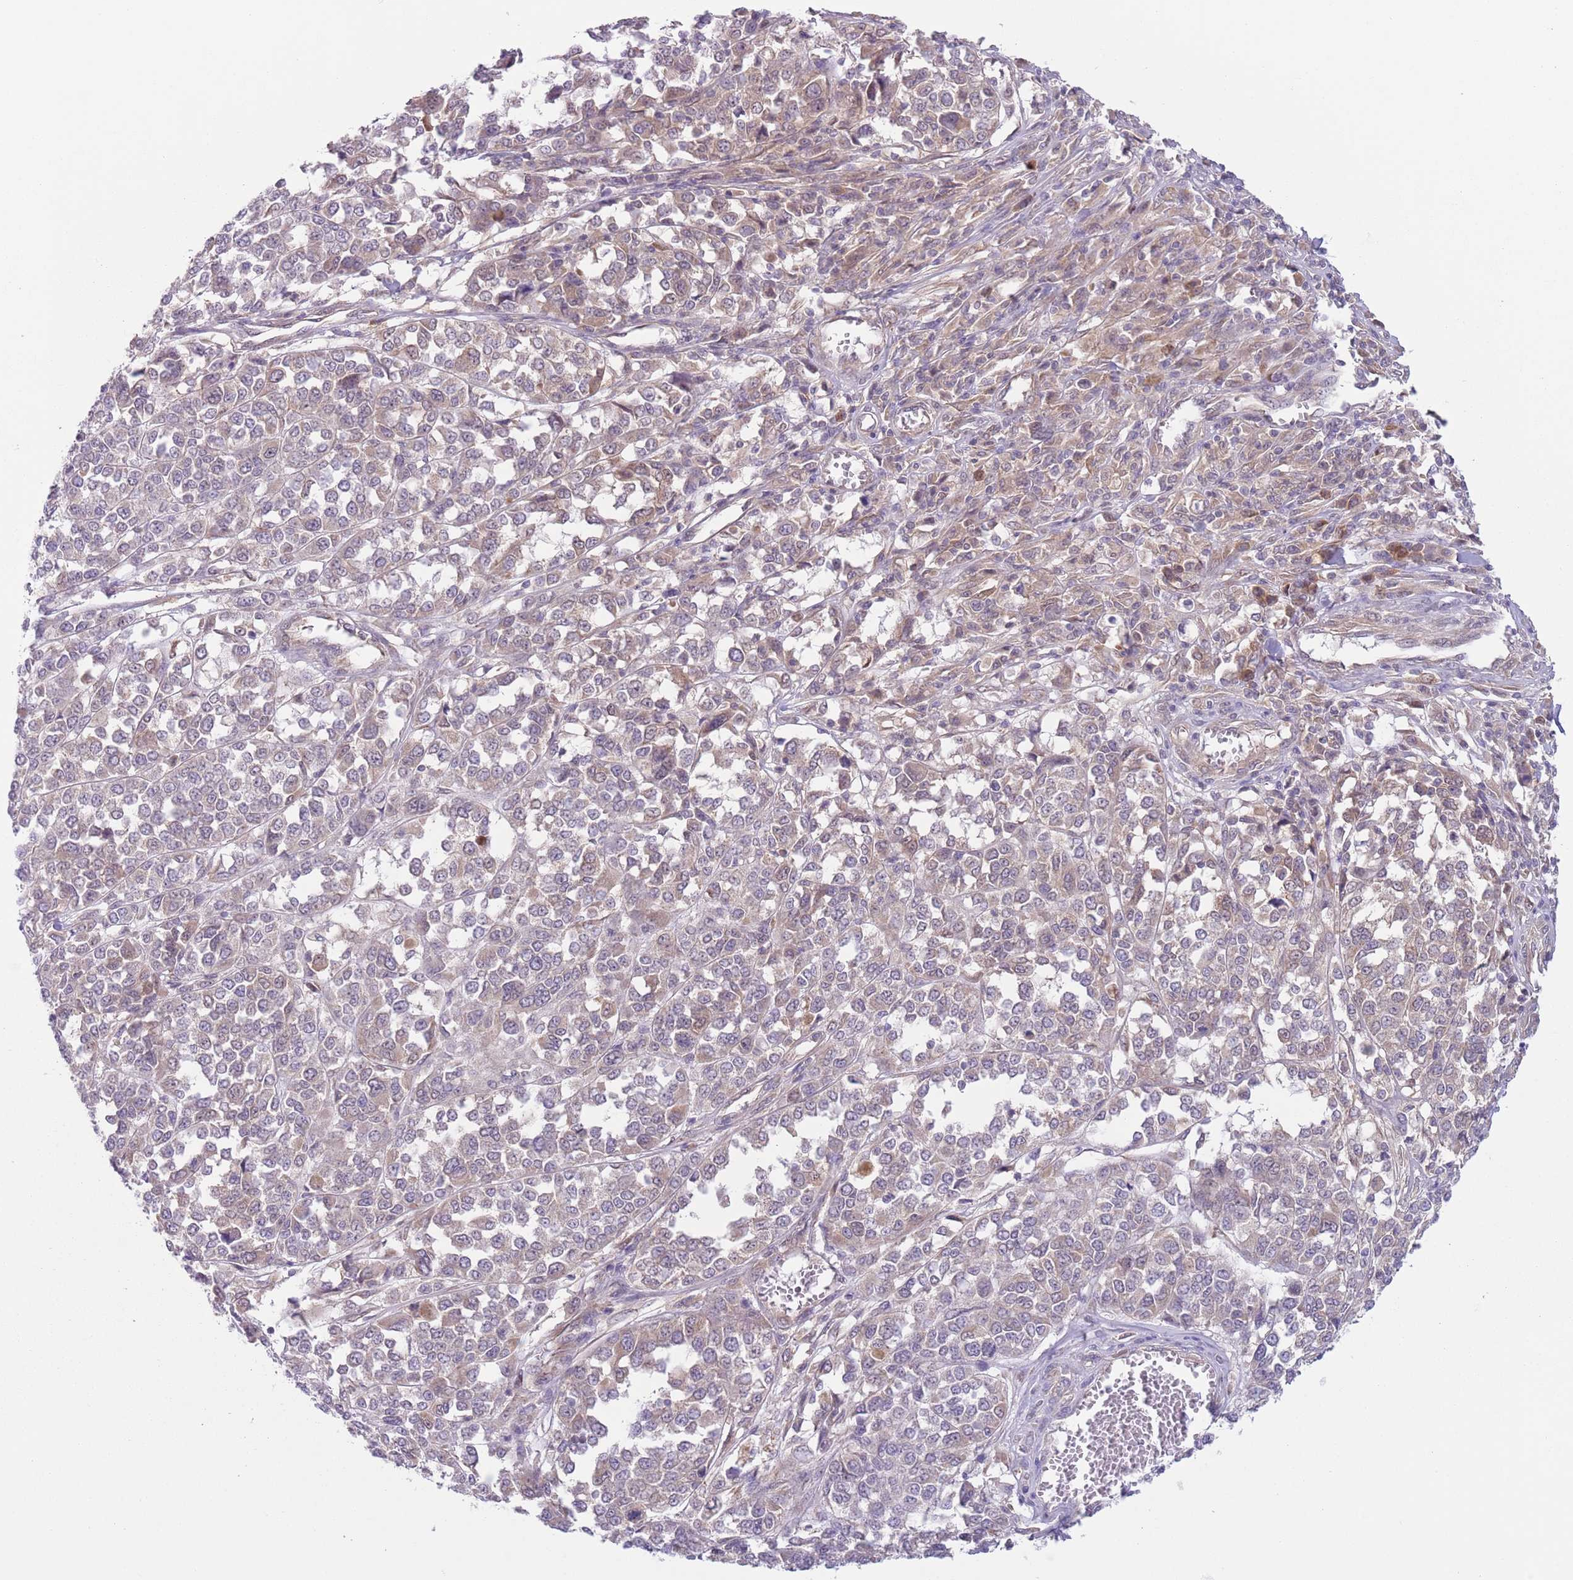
{"staining": {"intensity": "weak", "quantity": "<25%", "location": "cytoplasmic/membranous"}, "tissue": "melanoma", "cell_type": "Tumor cells", "image_type": "cancer", "snomed": [{"axis": "morphology", "description": "Malignant melanoma, Metastatic site"}, {"axis": "topography", "description": "Lymph node"}], "caption": "Immunohistochemistry photomicrograph of neoplastic tissue: malignant melanoma (metastatic site) stained with DAB shows no significant protein expression in tumor cells.", "gene": "COPE", "patient": {"sex": "male", "age": 44}}